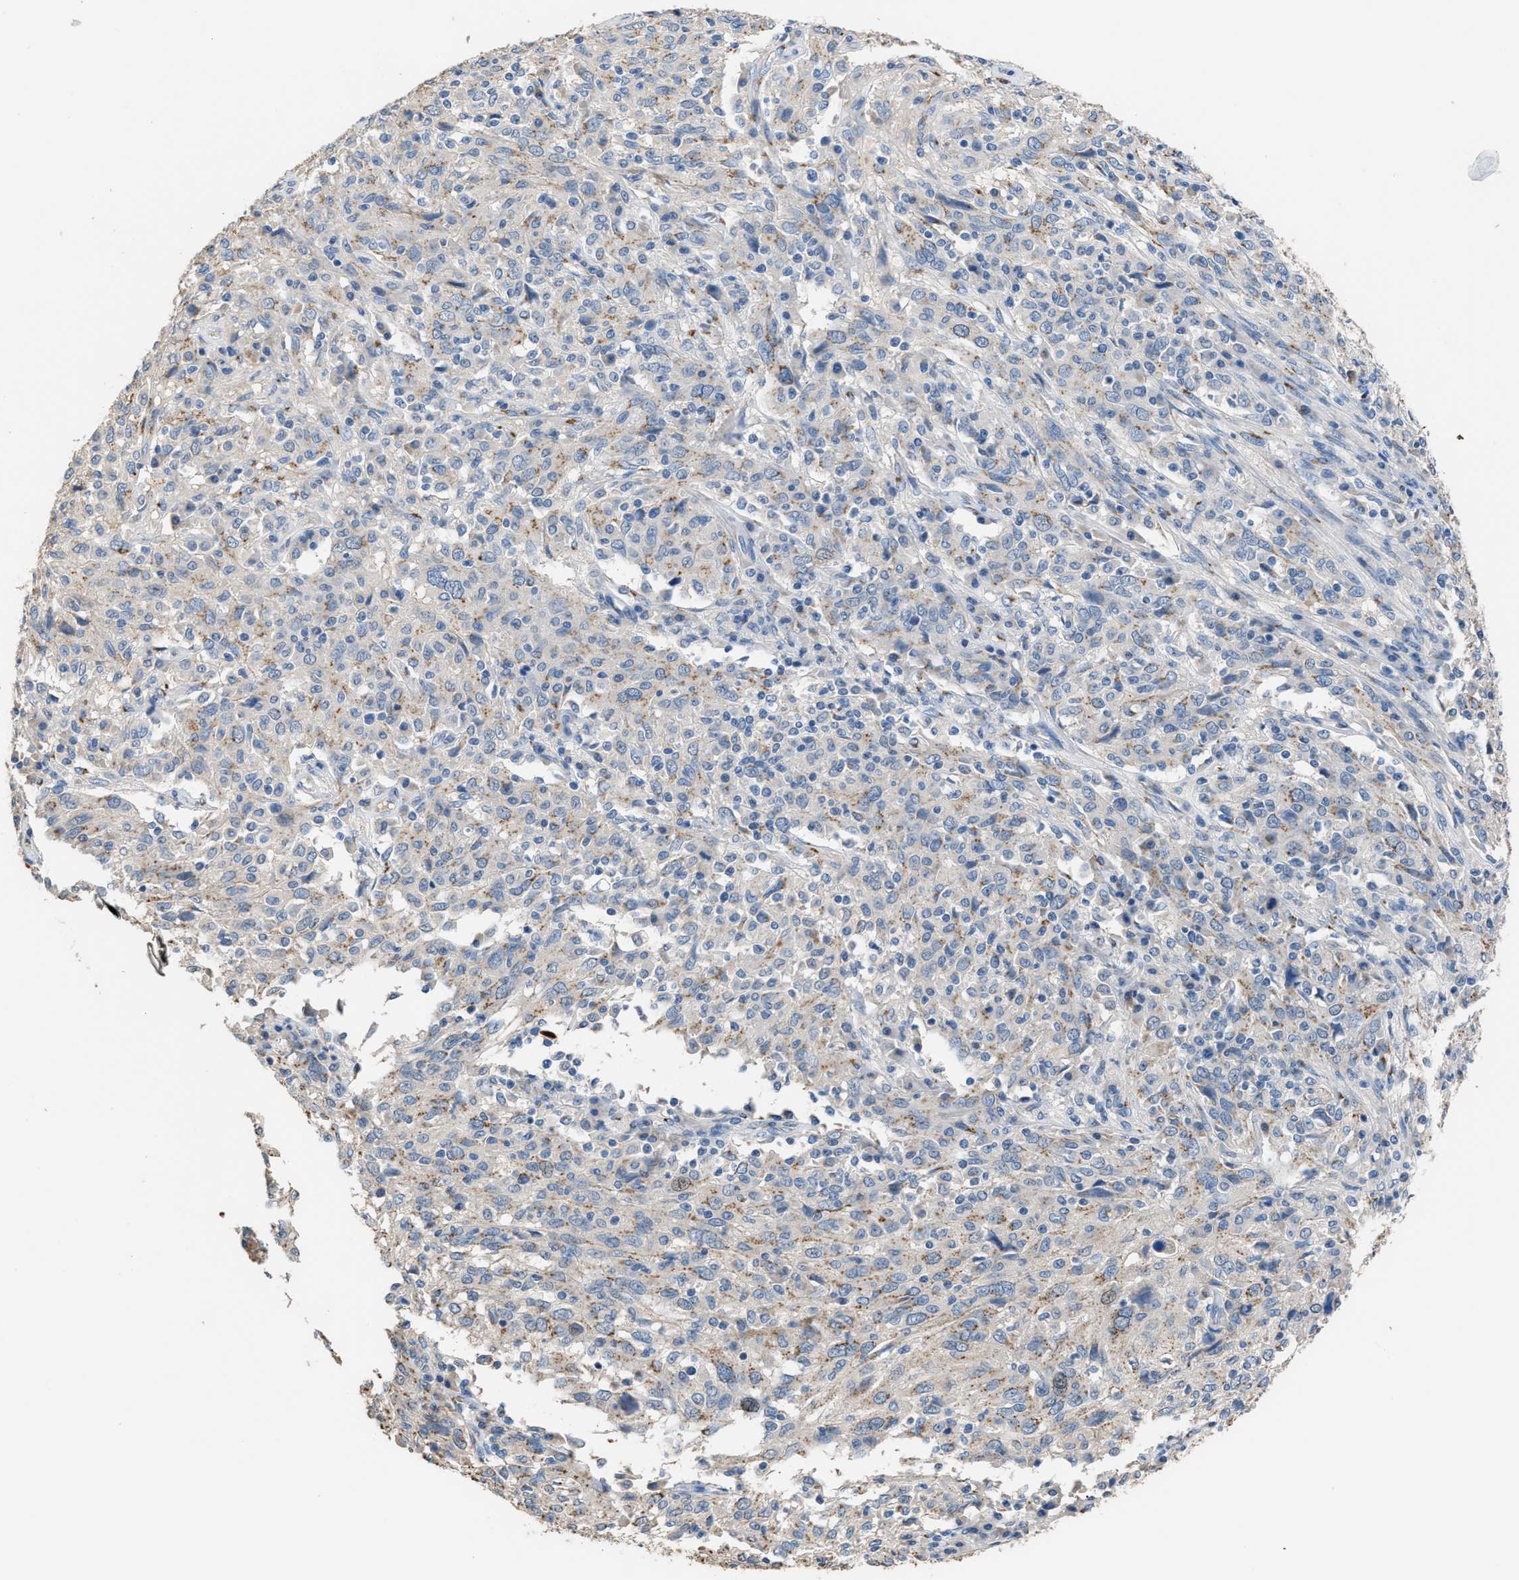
{"staining": {"intensity": "moderate", "quantity": ">75%", "location": "cytoplasmic/membranous"}, "tissue": "cervical cancer", "cell_type": "Tumor cells", "image_type": "cancer", "snomed": [{"axis": "morphology", "description": "Squamous cell carcinoma, NOS"}, {"axis": "topography", "description": "Cervix"}], "caption": "Squamous cell carcinoma (cervical) tissue demonstrates moderate cytoplasmic/membranous positivity in about >75% of tumor cells, visualized by immunohistochemistry. (IHC, brightfield microscopy, high magnification).", "gene": "GOLM1", "patient": {"sex": "female", "age": 46}}